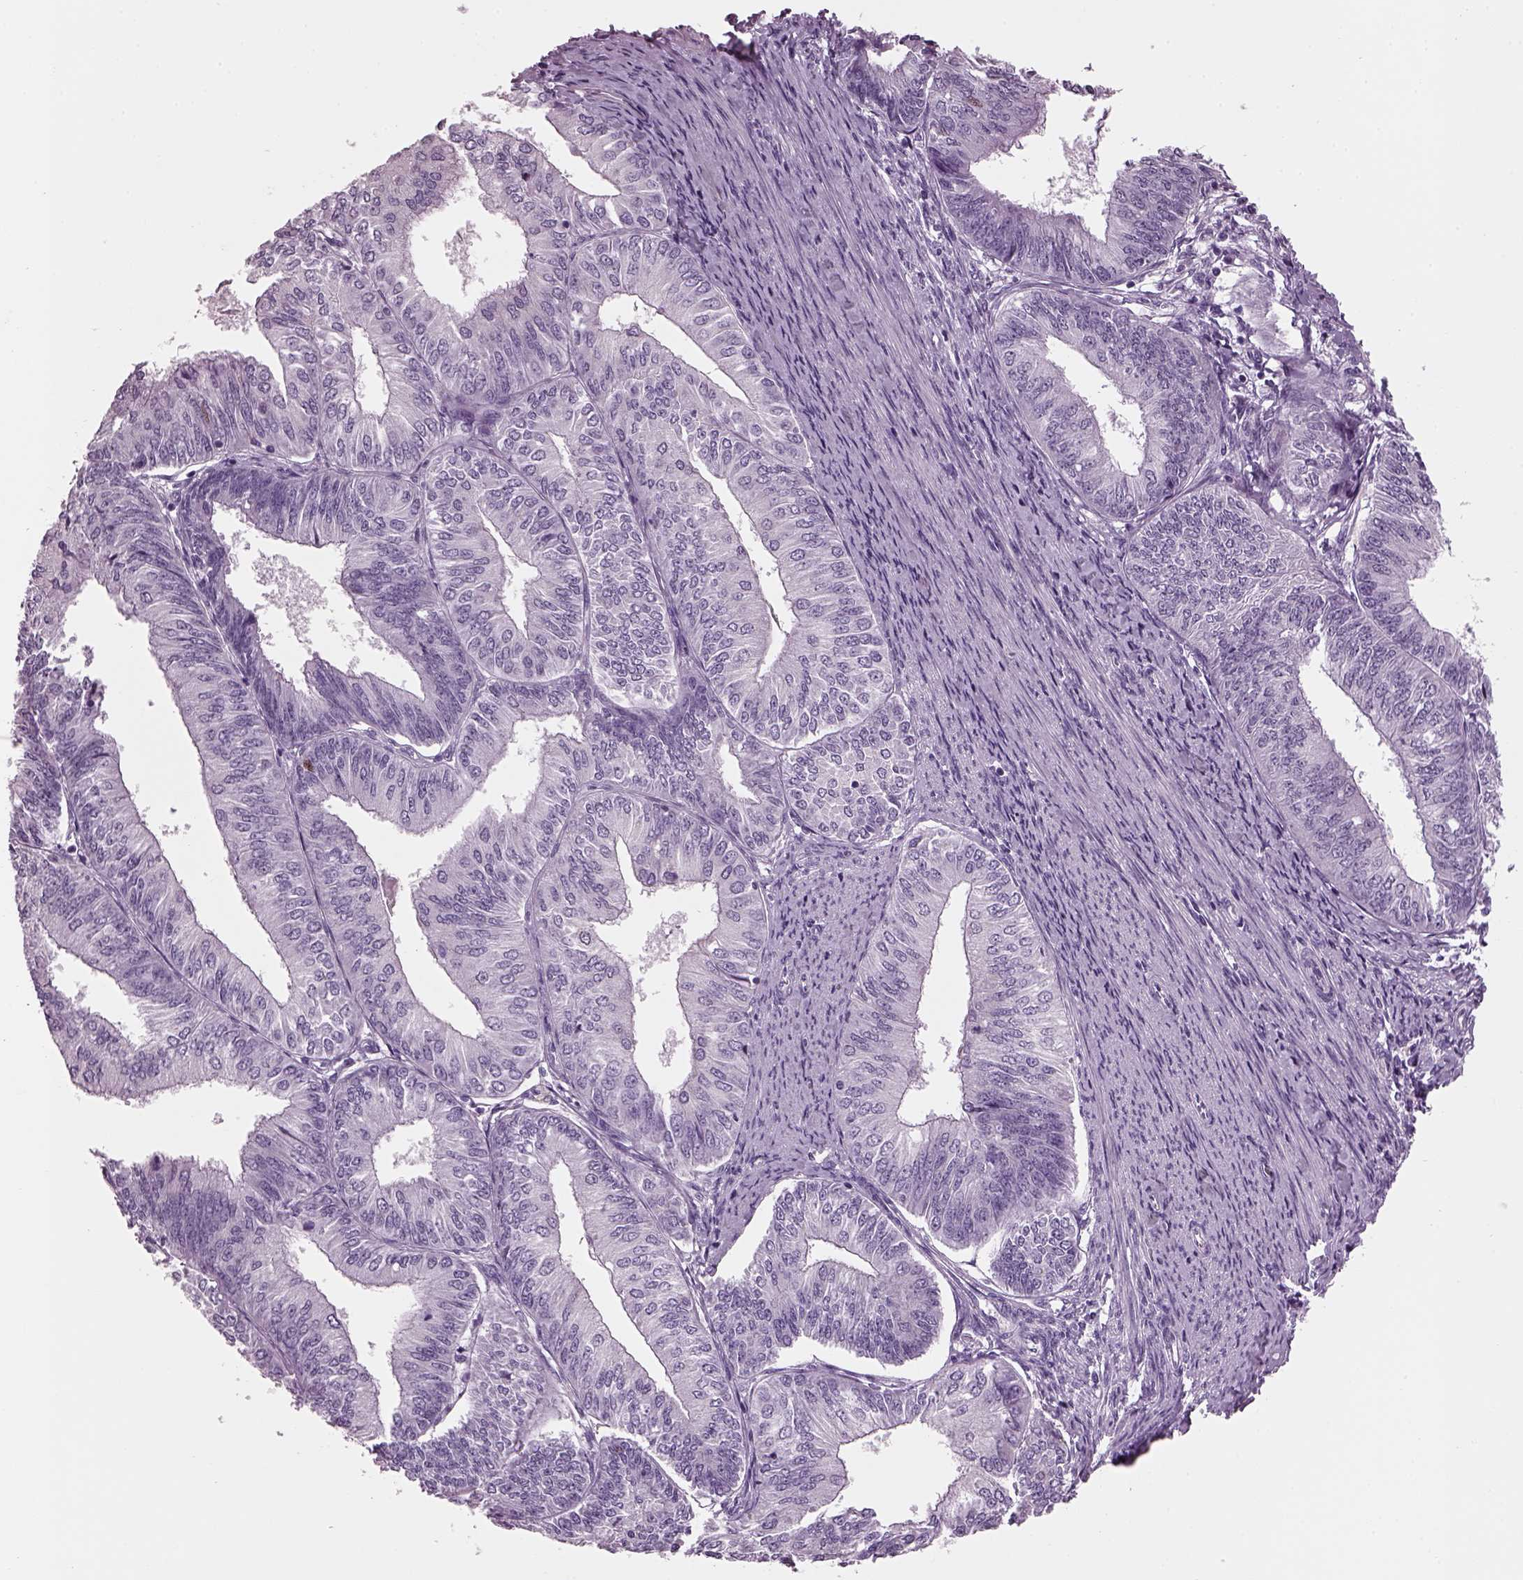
{"staining": {"intensity": "negative", "quantity": "none", "location": "none"}, "tissue": "endometrial cancer", "cell_type": "Tumor cells", "image_type": "cancer", "snomed": [{"axis": "morphology", "description": "Adenocarcinoma, NOS"}, {"axis": "topography", "description": "Endometrium"}], "caption": "Immunohistochemistry histopathology image of human endometrial adenocarcinoma stained for a protein (brown), which displays no staining in tumor cells.", "gene": "PRR9", "patient": {"sex": "female", "age": 58}}